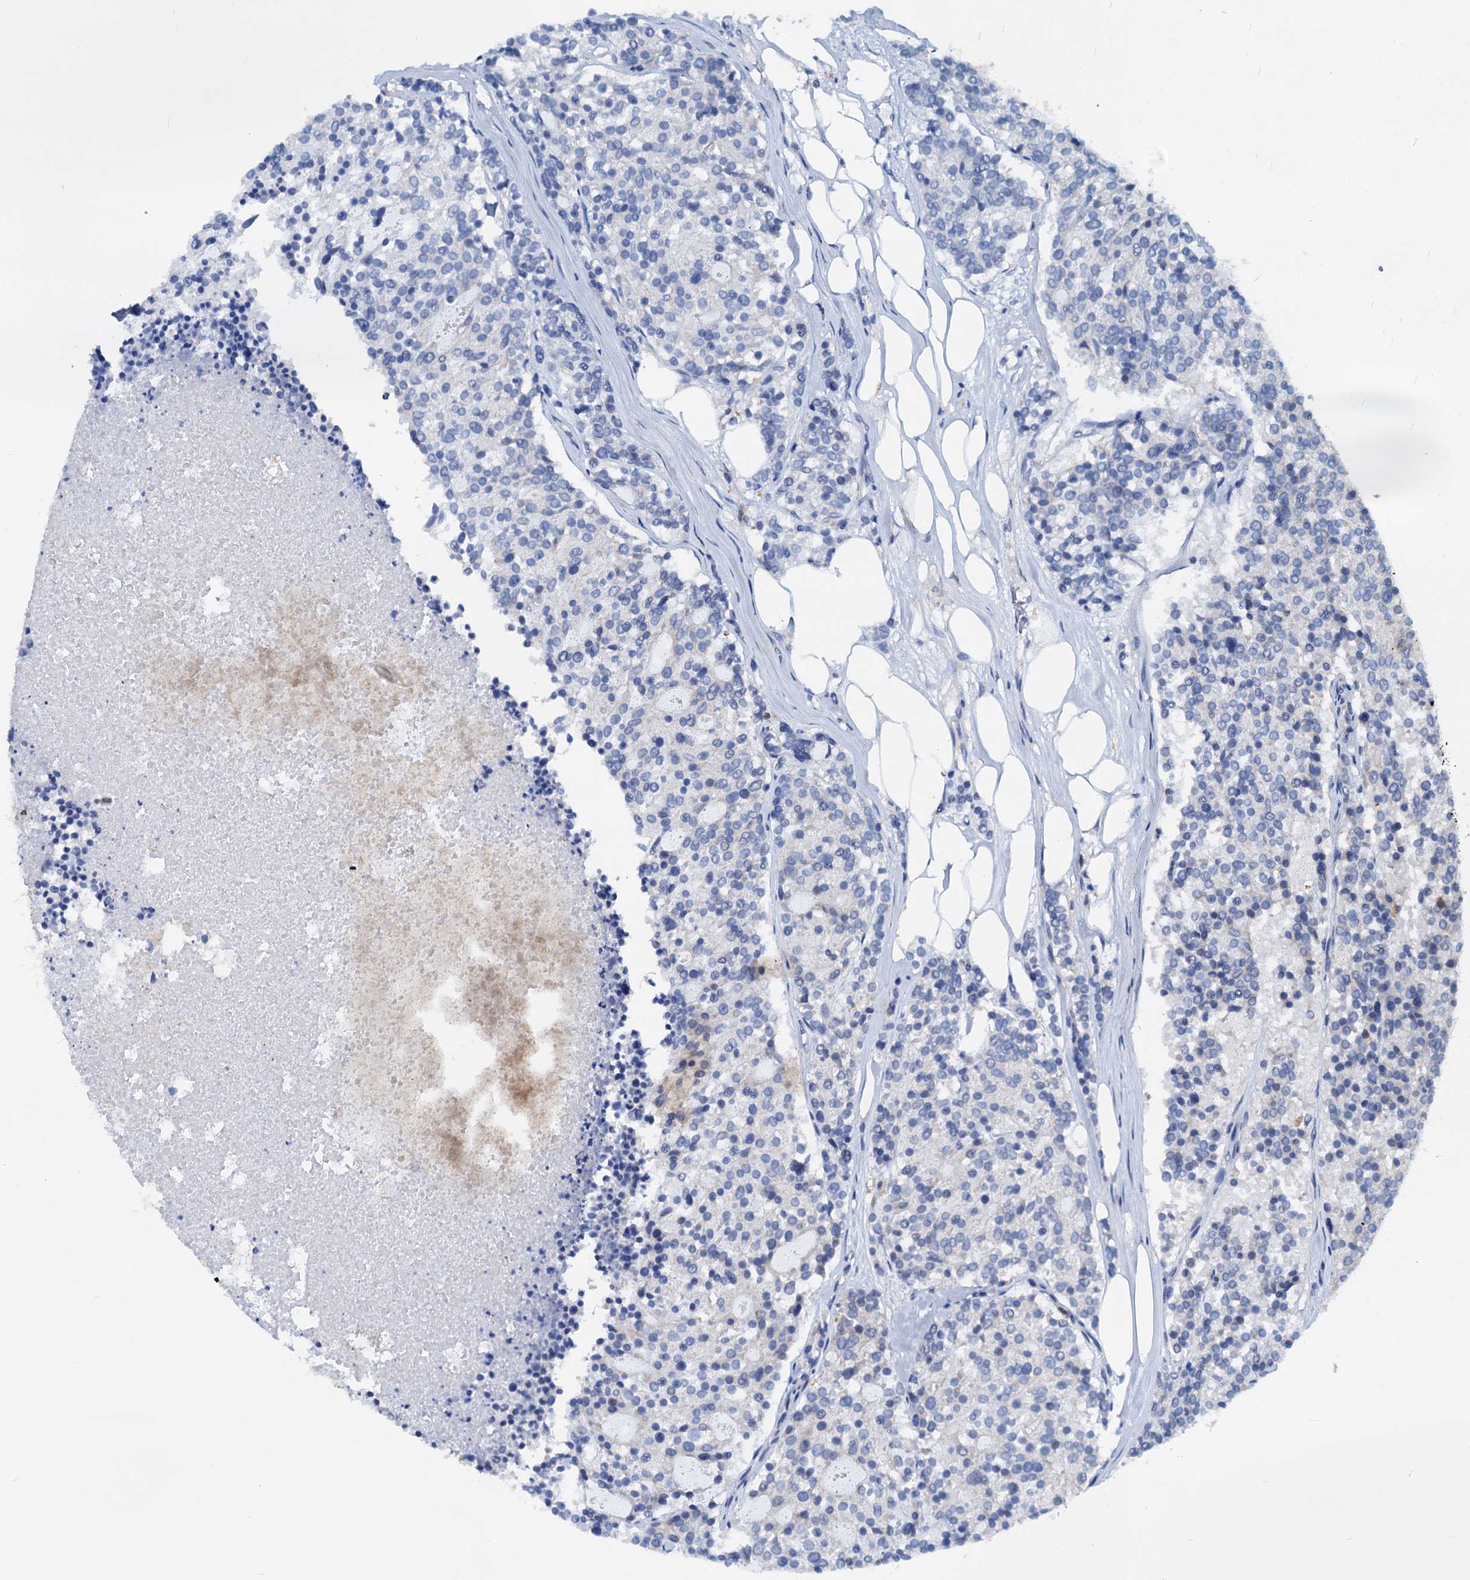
{"staining": {"intensity": "negative", "quantity": "none", "location": "none"}, "tissue": "carcinoid", "cell_type": "Tumor cells", "image_type": "cancer", "snomed": [{"axis": "morphology", "description": "Carcinoid, malignant, NOS"}, {"axis": "topography", "description": "Pancreas"}], "caption": "A high-resolution photomicrograph shows immunohistochemistry staining of carcinoid, which exhibits no significant expression in tumor cells. (IHC, brightfield microscopy, high magnification).", "gene": "LCP2", "patient": {"sex": "female", "age": 54}}